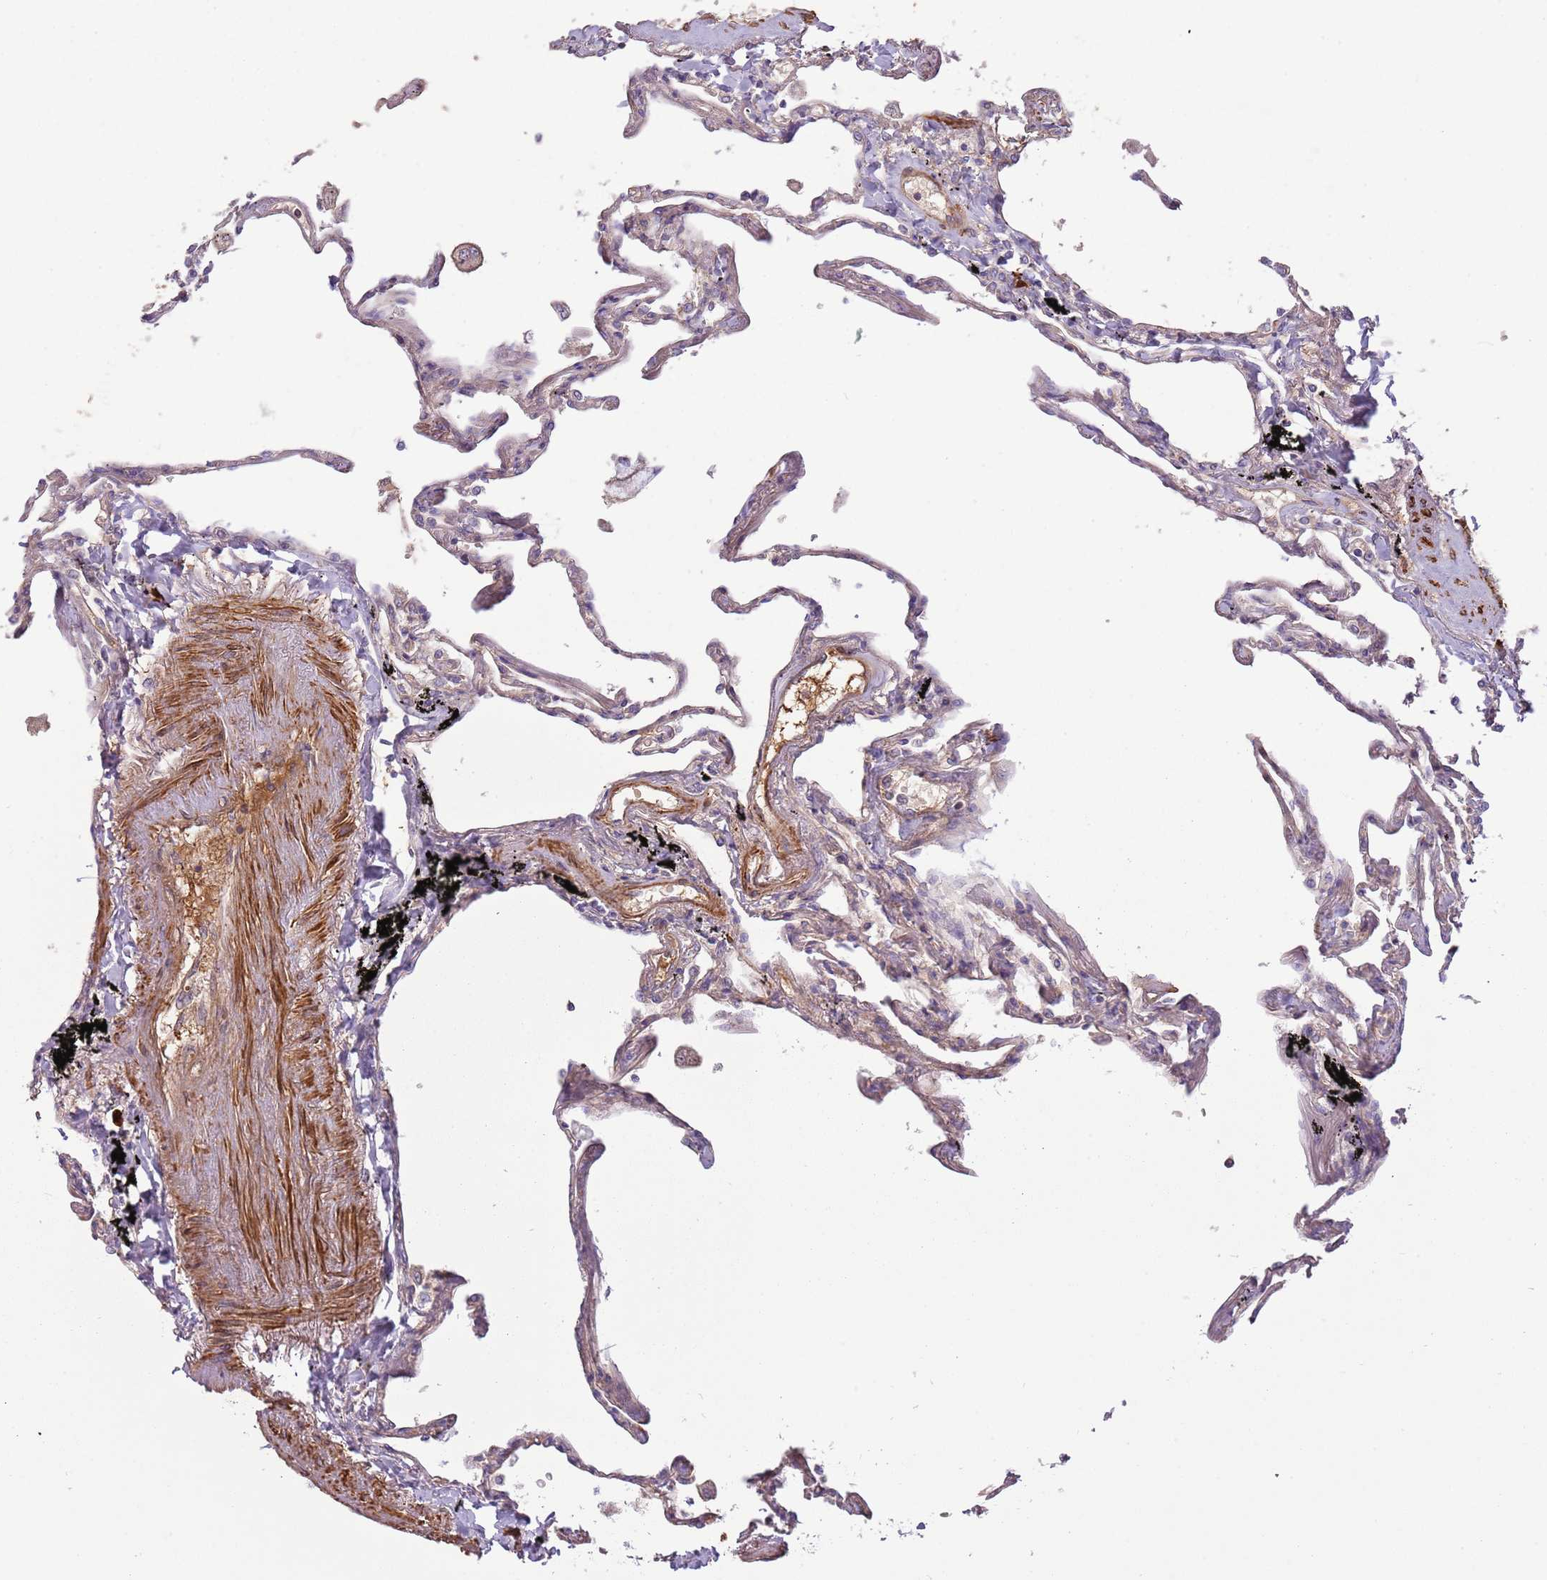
{"staining": {"intensity": "weak", "quantity": "25%-75%", "location": "cytoplasmic/membranous"}, "tissue": "lung", "cell_type": "Alveolar cells", "image_type": "normal", "snomed": [{"axis": "morphology", "description": "Normal tissue, NOS"}, {"axis": "topography", "description": "Lung"}], "caption": "Immunohistochemical staining of unremarkable human lung exhibits low levels of weak cytoplasmic/membranous staining in approximately 25%-75% of alveolar cells. (DAB (3,3'-diaminobenzidine) IHC with brightfield microscopy, high magnification).", "gene": "RNF128", "patient": {"sex": "female", "age": 67}}